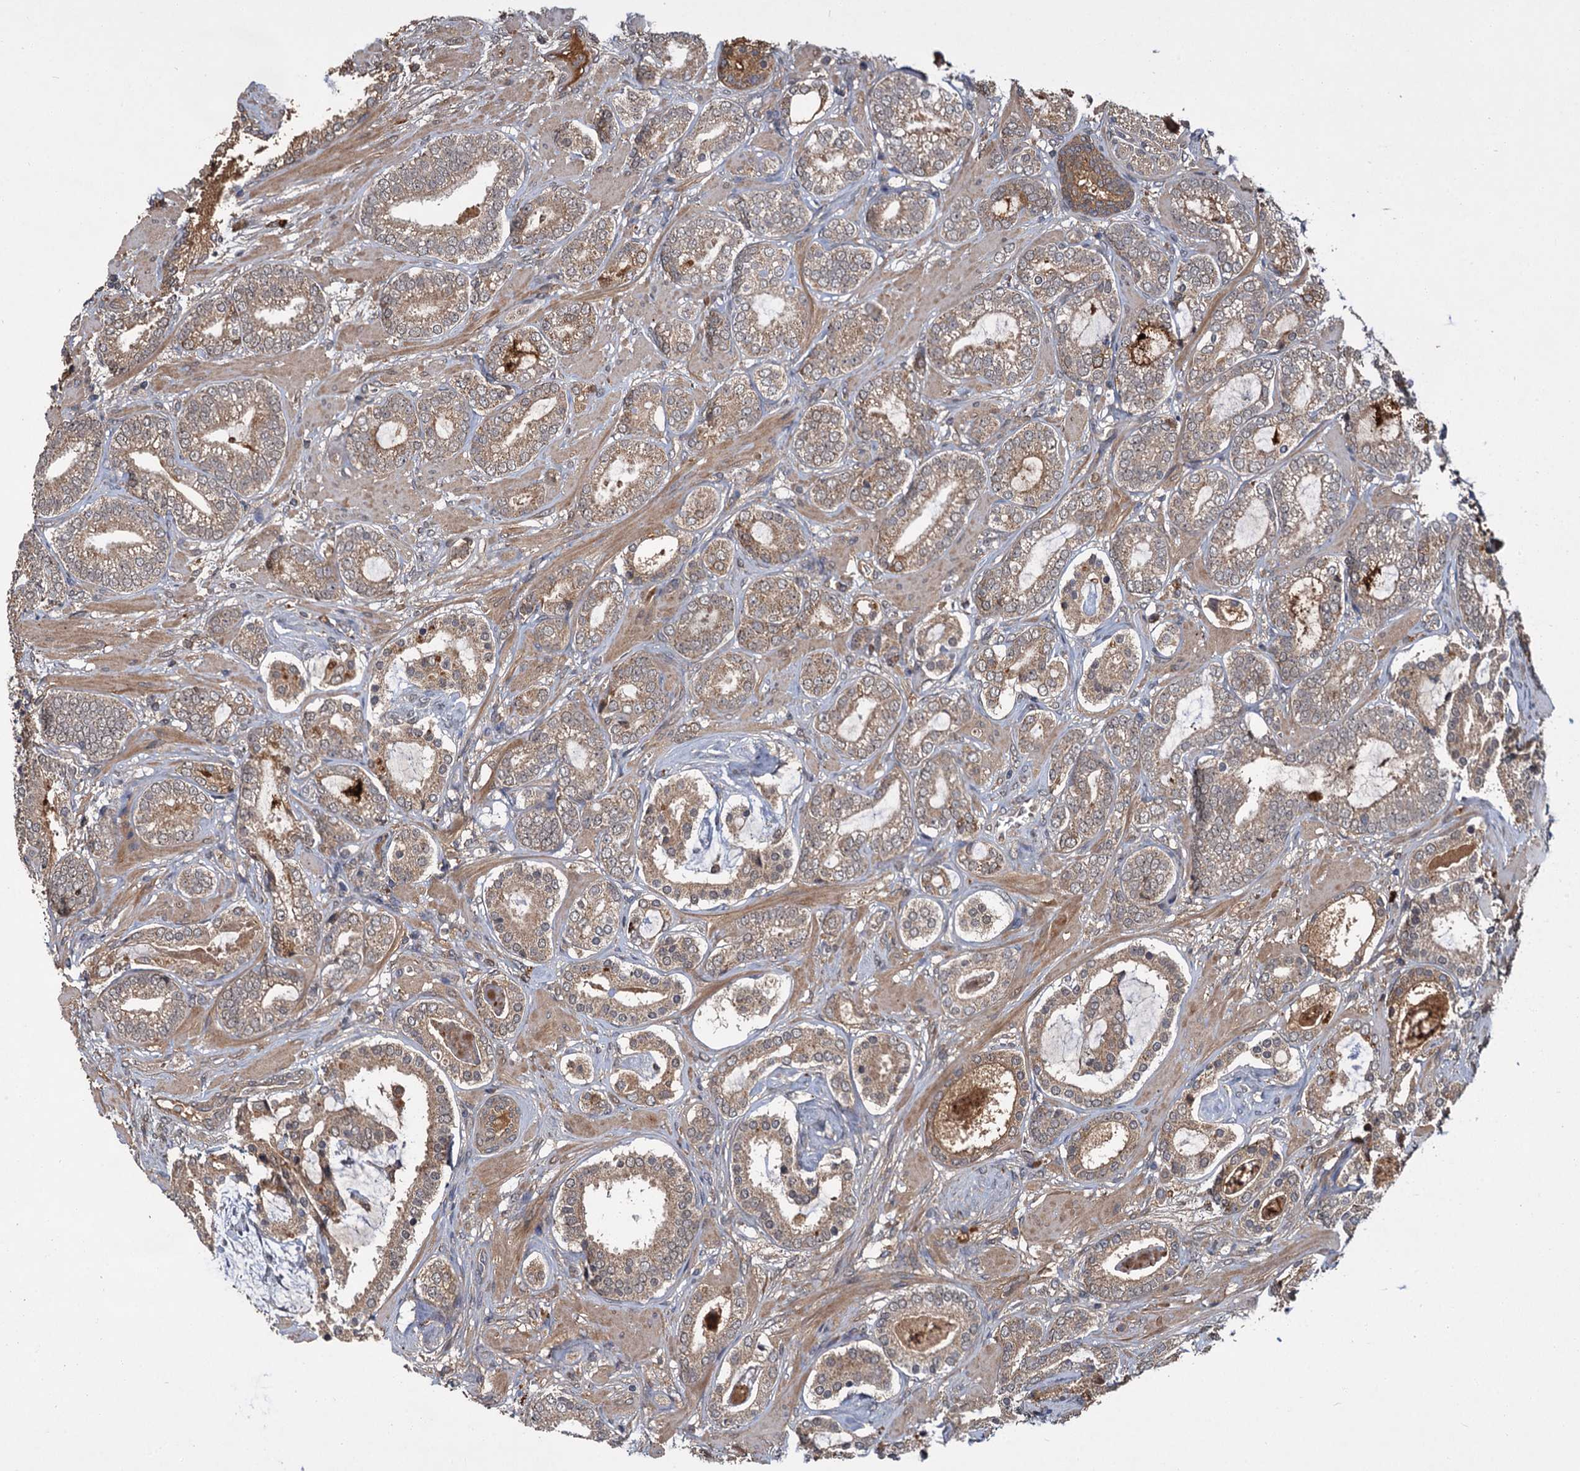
{"staining": {"intensity": "moderate", "quantity": "25%-75%", "location": "cytoplasmic/membranous"}, "tissue": "prostate cancer", "cell_type": "Tumor cells", "image_type": "cancer", "snomed": [{"axis": "morphology", "description": "Adenocarcinoma, High grade"}, {"axis": "topography", "description": "Prostate"}], "caption": "A medium amount of moderate cytoplasmic/membranous positivity is identified in approximately 25%-75% of tumor cells in high-grade adenocarcinoma (prostate) tissue.", "gene": "MBD6", "patient": {"sex": "male", "age": 60}}